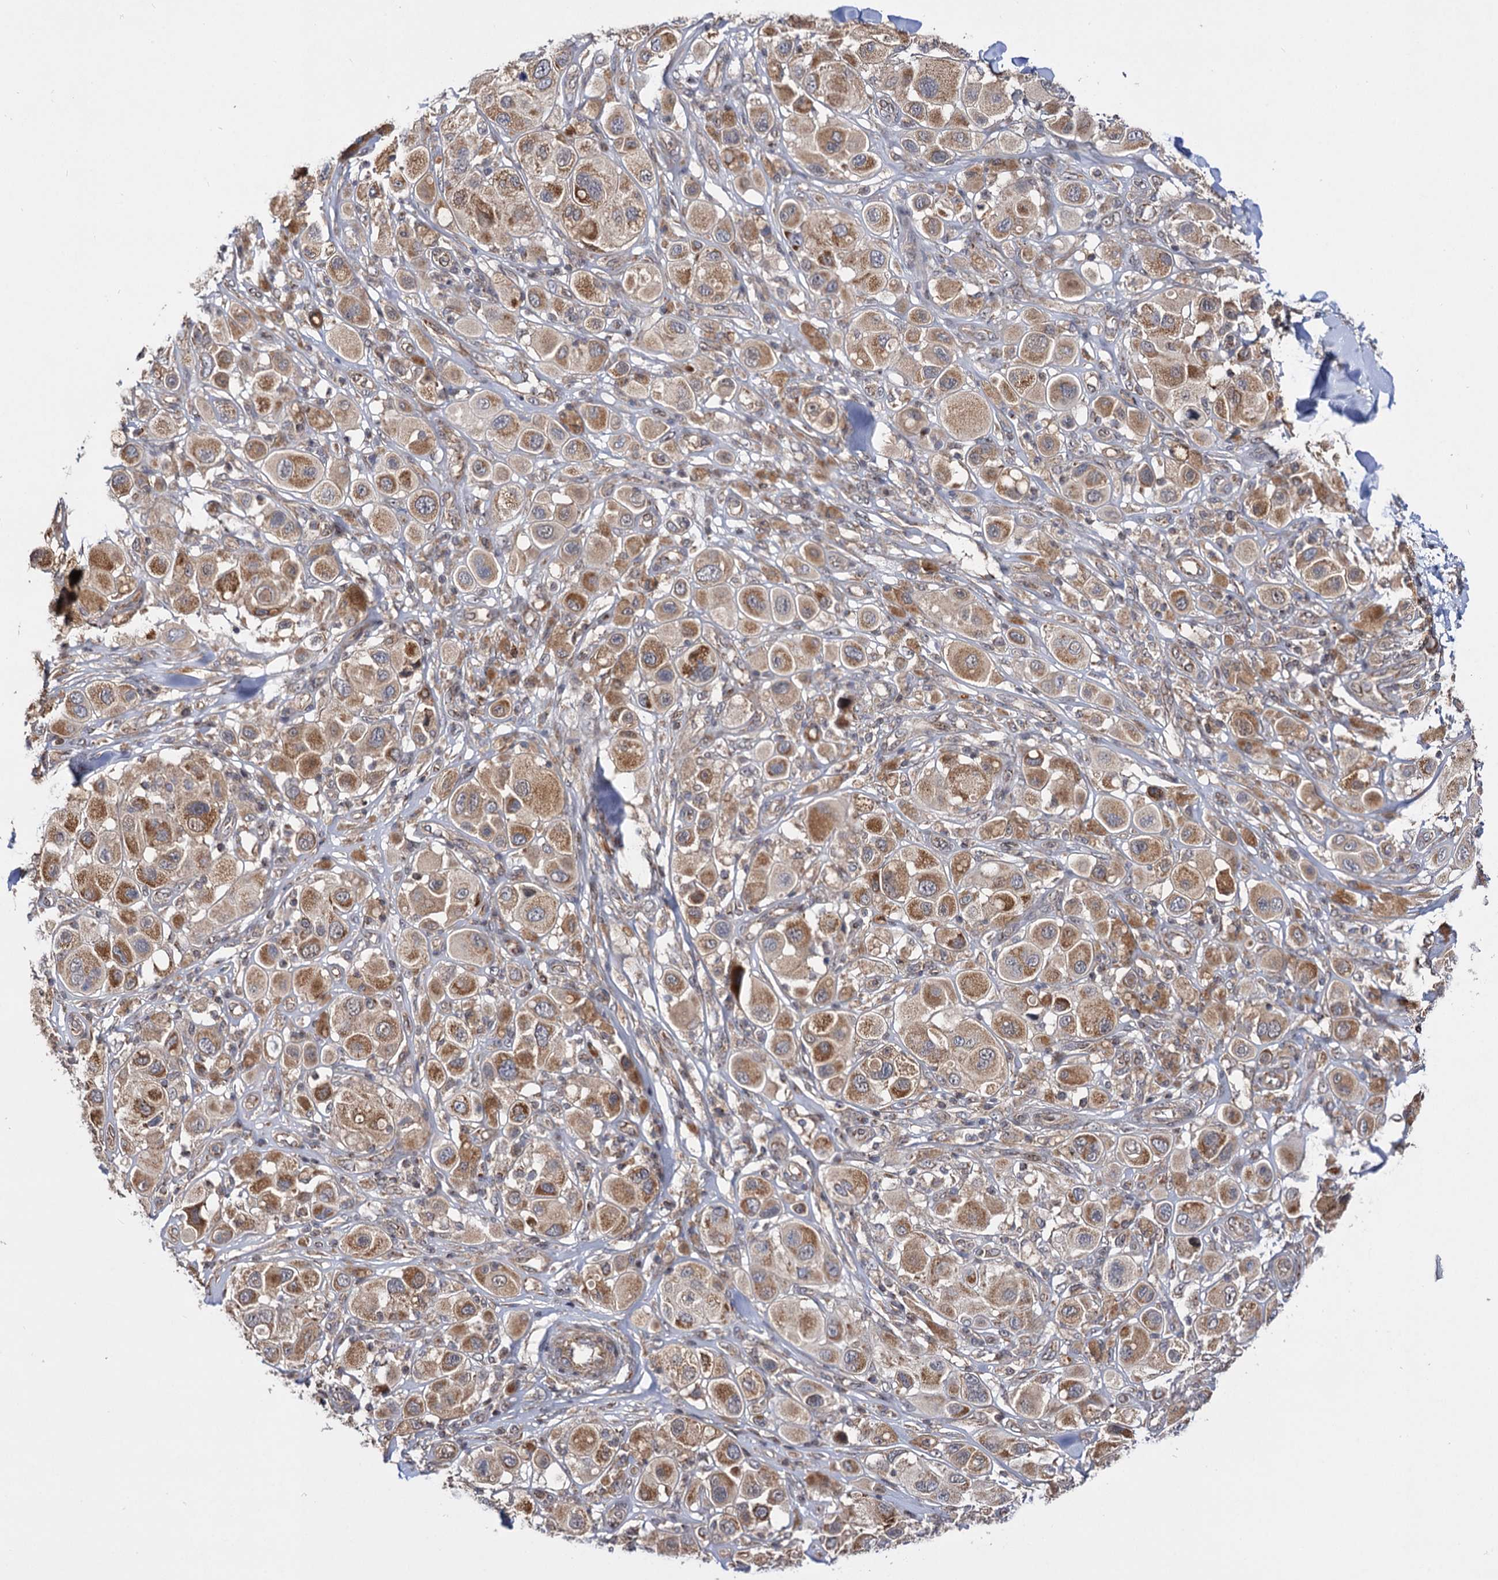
{"staining": {"intensity": "moderate", "quantity": ">75%", "location": "cytoplasmic/membranous"}, "tissue": "melanoma", "cell_type": "Tumor cells", "image_type": "cancer", "snomed": [{"axis": "morphology", "description": "Malignant melanoma, Metastatic site"}, {"axis": "topography", "description": "Skin"}], "caption": "A brown stain labels moderate cytoplasmic/membranous positivity of a protein in human malignant melanoma (metastatic site) tumor cells.", "gene": "CEP76", "patient": {"sex": "male", "age": 41}}